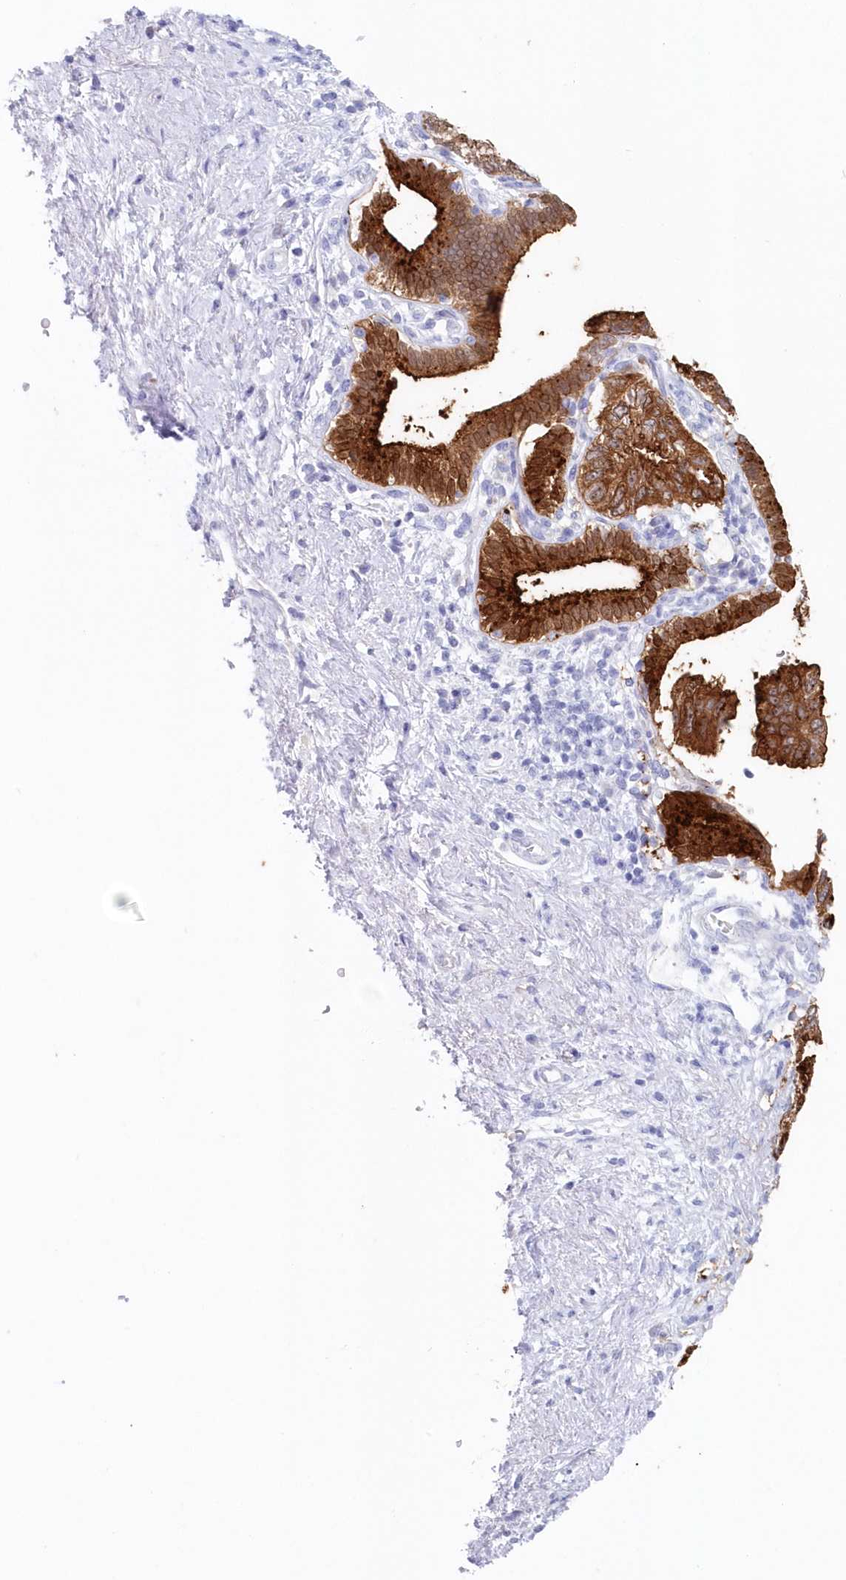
{"staining": {"intensity": "strong", "quantity": ">75%", "location": "cytoplasmic/membranous"}, "tissue": "pancreatic cancer", "cell_type": "Tumor cells", "image_type": "cancer", "snomed": [{"axis": "morphology", "description": "Adenocarcinoma, NOS"}, {"axis": "topography", "description": "Pancreas"}], "caption": "Protein expression analysis of pancreatic adenocarcinoma reveals strong cytoplasmic/membranous expression in approximately >75% of tumor cells. The staining was performed using DAB (3,3'-diaminobenzidine) to visualize the protein expression in brown, while the nuclei were stained in blue with hematoxylin (Magnification: 20x).", "gene": "CSNK1G2", "patient": {"sex": "female", "age": 73}}